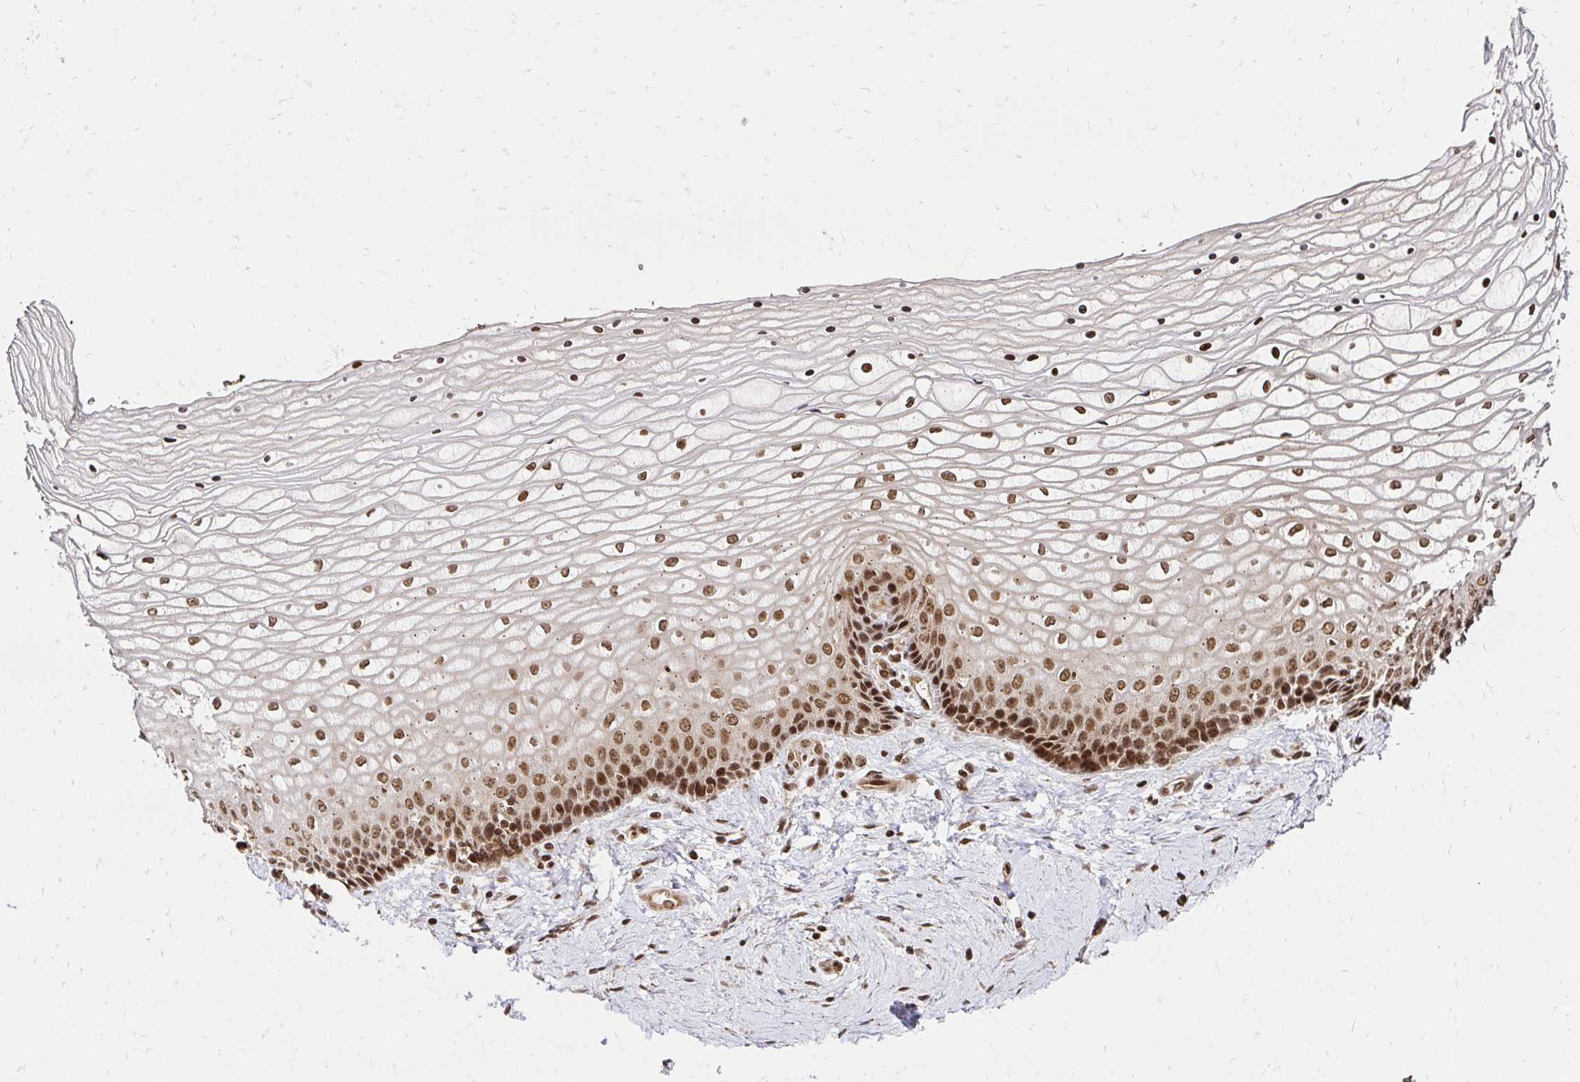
{"staining": {"intensity": "strong", "quantity": ">75%", "location": "nuclear"}, "tissue": "vagina", "cell_type": "Squamous epithelial cells", "image_type": "normal", "snomed": [{"axis": "morphology", "description": "Normal tissue, NOS"}, {"axis": "topography", "description": "Vagina"}], "caption": "This is an image of immunohistochemistry staining of benign vagina, which shows strong expression in the nuclear of squamous epithelial cells.", "gene": "GLYR1", "patient": {"sex": "female", "age": 45}}